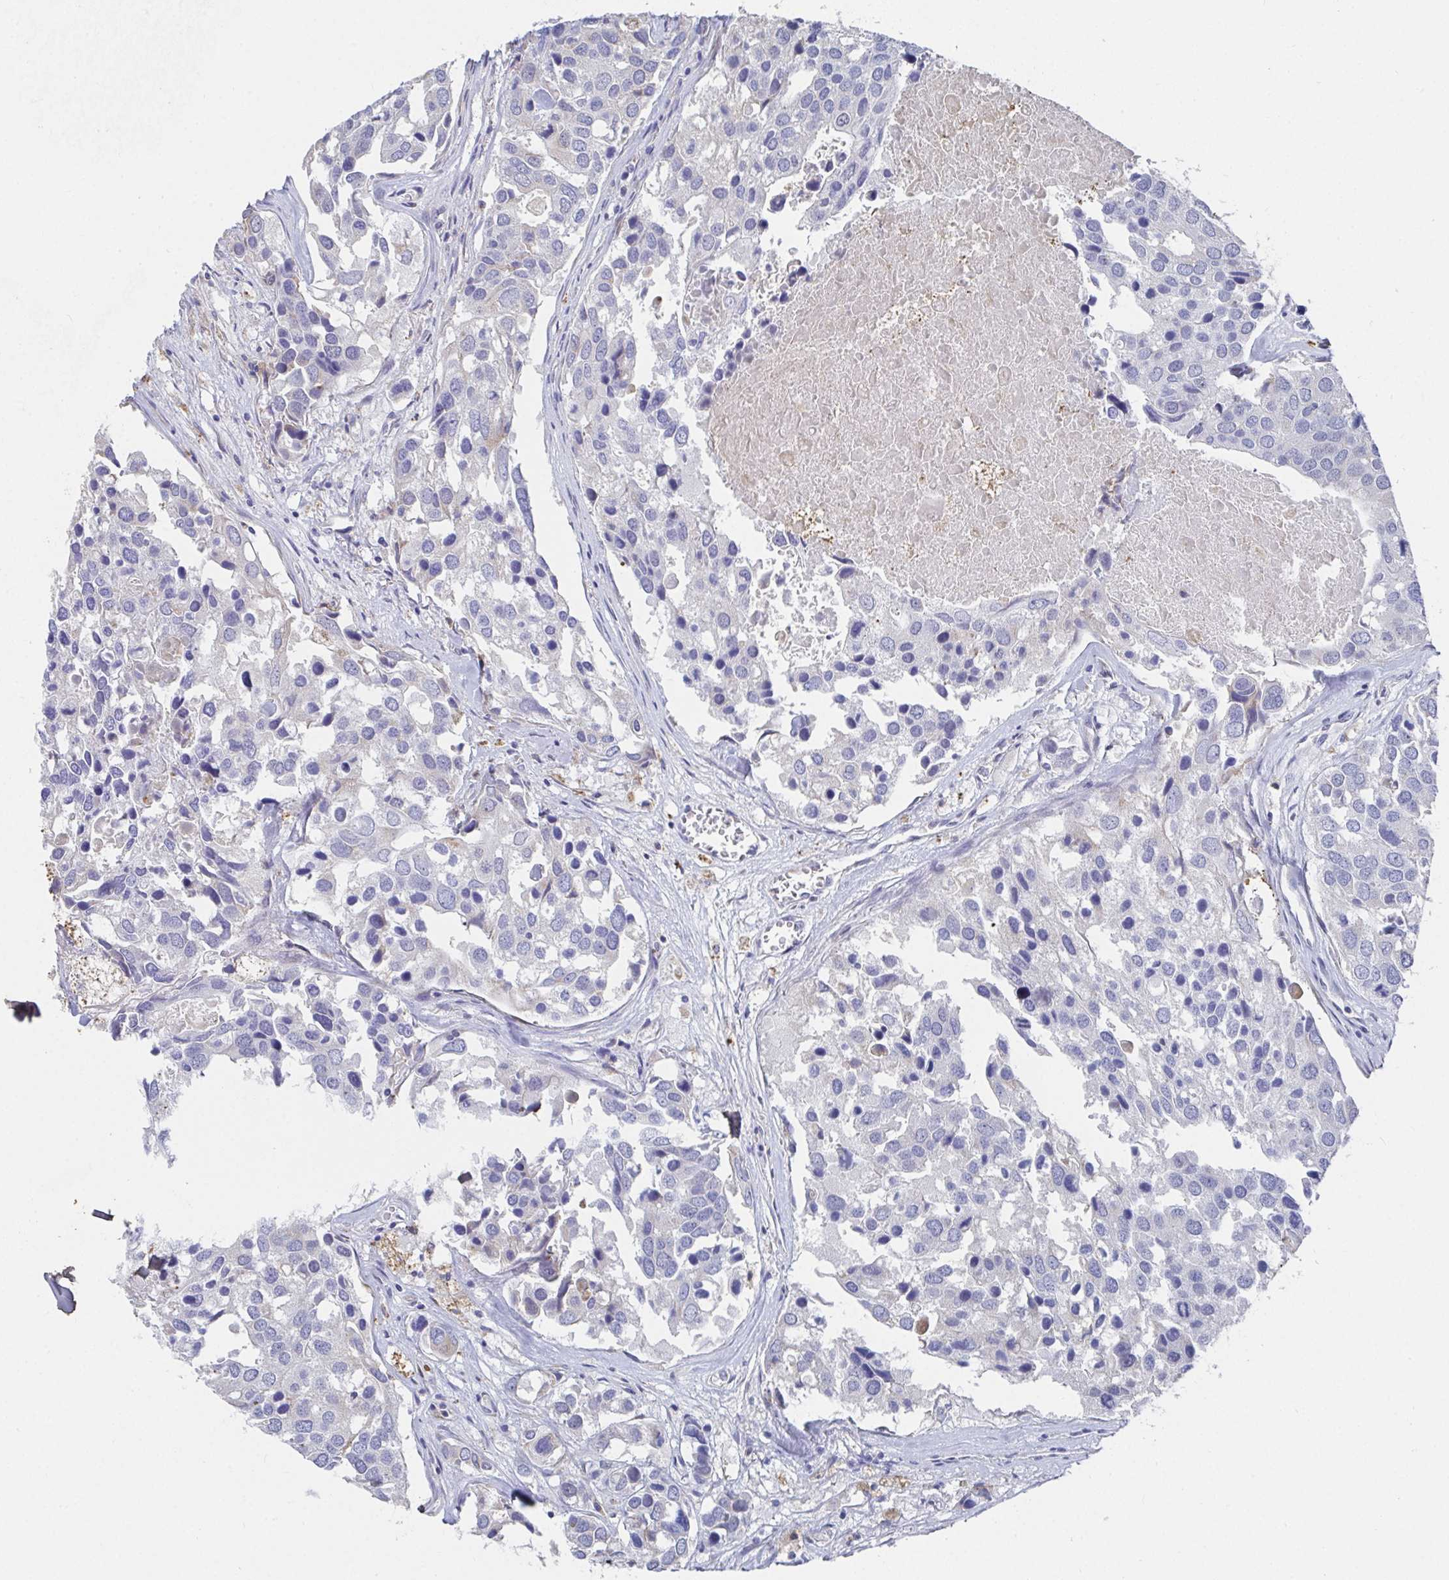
{"staining": {"intensity": "negative", "quantity": "none", "location": "none"}, "tissue": "breast cancer", "cell_type": "Tumor cells", "image_type": "cancer", "snomed": [{"axis": "morphology", "description": "Duct carcinoma"}, {"axis": "topography", "description": "Breast"}], "caption": "DAB (3,3'-diaminobenzidine) immunohistochemical staining of invasive ductal carcinoma (breast) exhibits no significant expression in tumor cells.", "gene": "TAS2R39", "patient": {"sex": "female", "age": 83}}